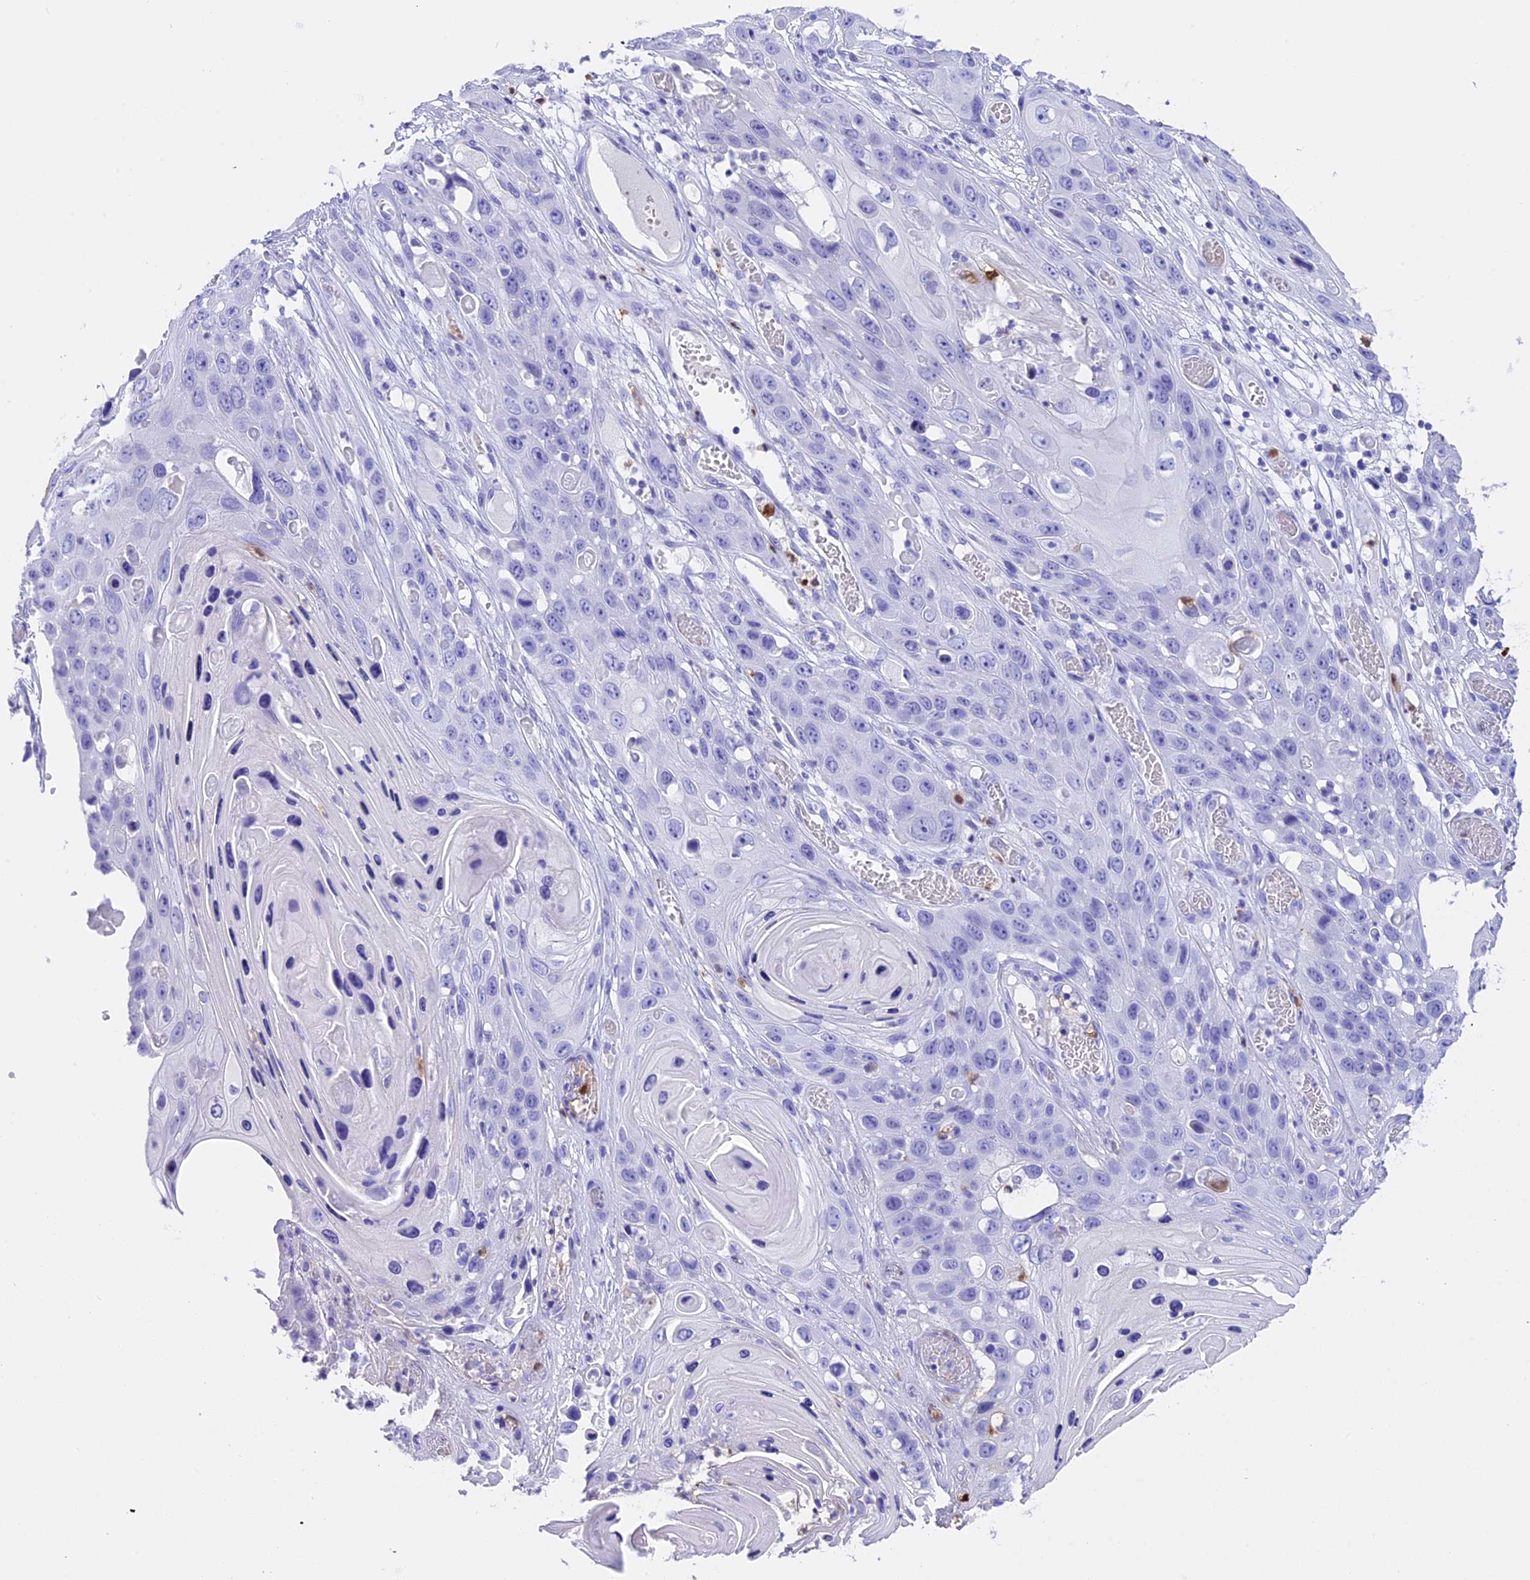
{"staining": {"intensity": "negative", "quantity": "none", "location": "none"}, "tissue": "skin cancer", "cell_type": "Tumor cells", "image_type": "cancer", "snomed": [{"axis": "morphology", "description": "Squamous cell carcinoma, NOS"}, {"axis": "topography", "description": "Skin"}], "caption": "A high-resolution histopathology image shows IHC staining of skin cancer (squamous cell carcinoma), which shows no significant positivity in tumor cells.", "gene": "CLC", "patient": {"sex": "male", "age": 55}}